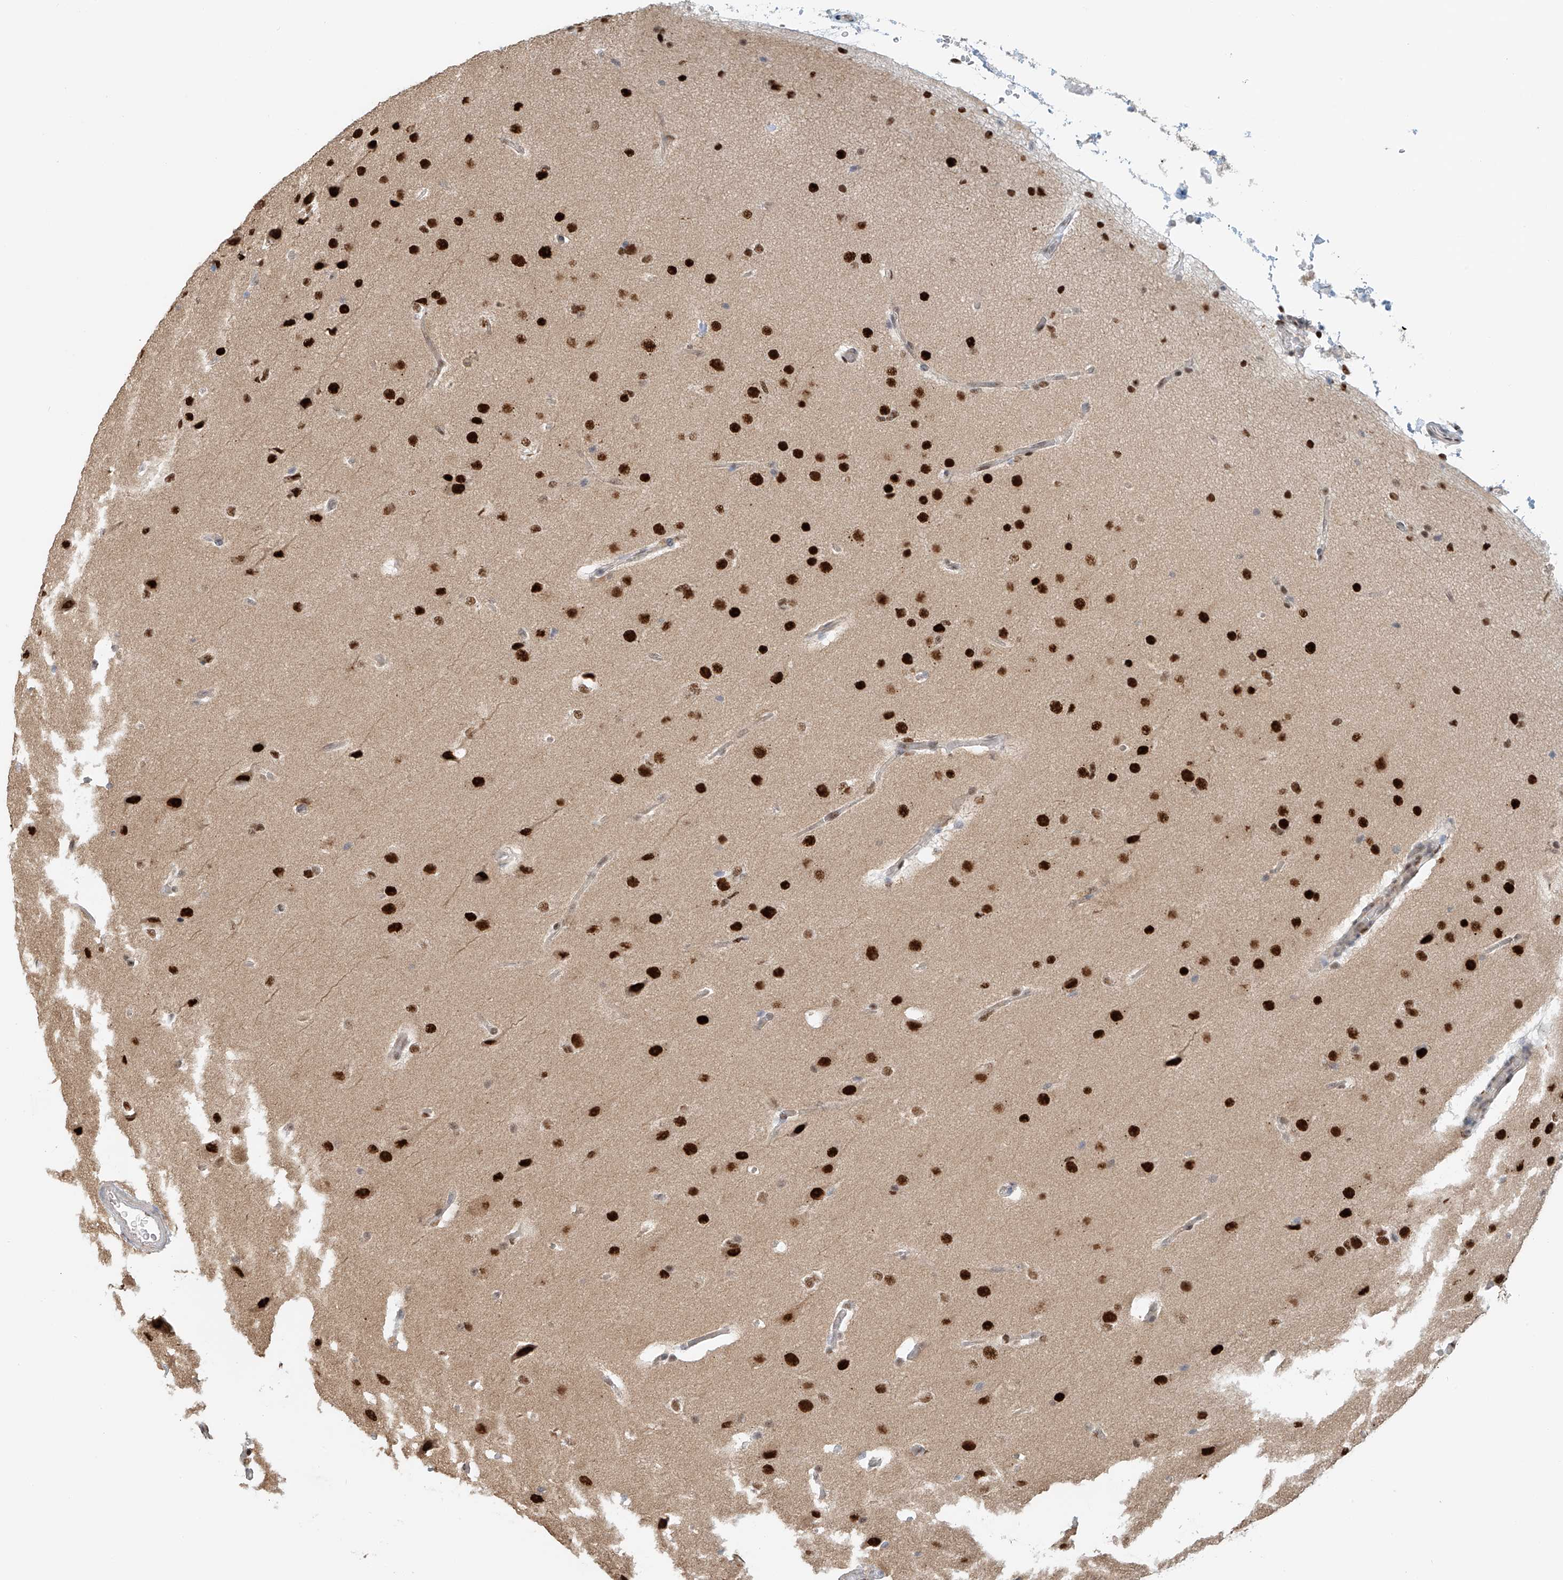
{"staining": {"intensity": "strong", "quantity": ">75%", "location": "nuclear"}, "tissue": "glioma", "cell_type": "Tumor cells", "image_type": "cancer", "snomed": [{"axis": "morphology", "description": "Glioma, malignant, Low grade"}, {"axis": "topography", "description": "Brain"}], "caption": "Immunohistochemistry (IHC) of human malignant glioma (low-grade) reveals high levels of strong nuclear positivity in about >75% of tumor cells.", "gene": "ZNF514", "patient": {"sex": "female", "age": 37}}